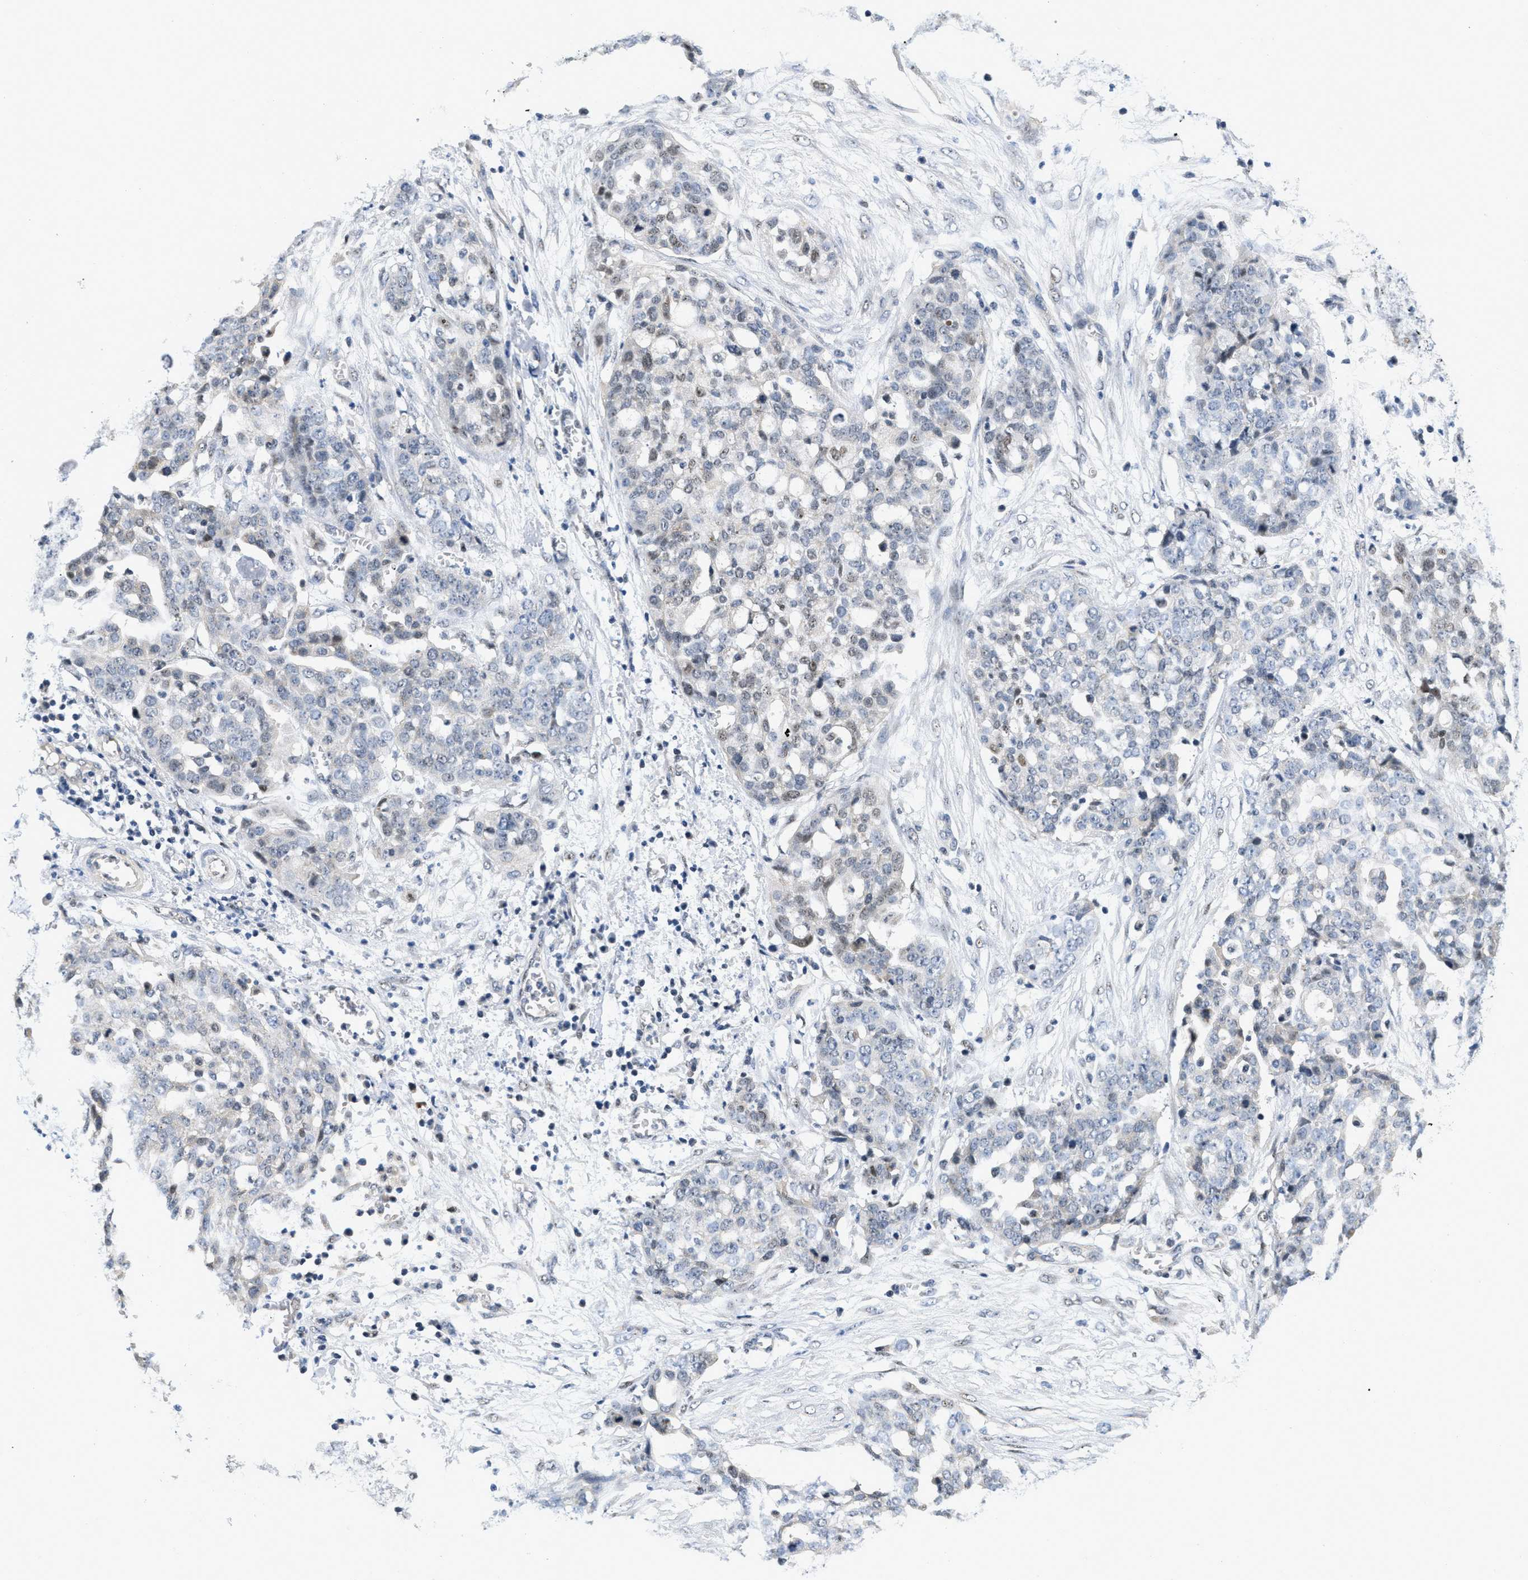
{"staining": {"intensity": "weak", "quantity": "<25%", "location": "nuclear"}, "tissue": "ovarian cancer", "cell_type": "Tumor cells", "image_type": "cancer", "snomed": [{"axis": "morphology", "description": "Cystadenocarcinoma, serous, NOS"}, {"axis": "topography", "description": "Soft tissue"}, {"axis": "topography", "description": "Ovary"}], "caption": "The image displays no staining of tumor cells in serous cystadenocarcinoma (ovarian).", "gene": "VIP", "patient": {"sex": "female", "age": 57}}